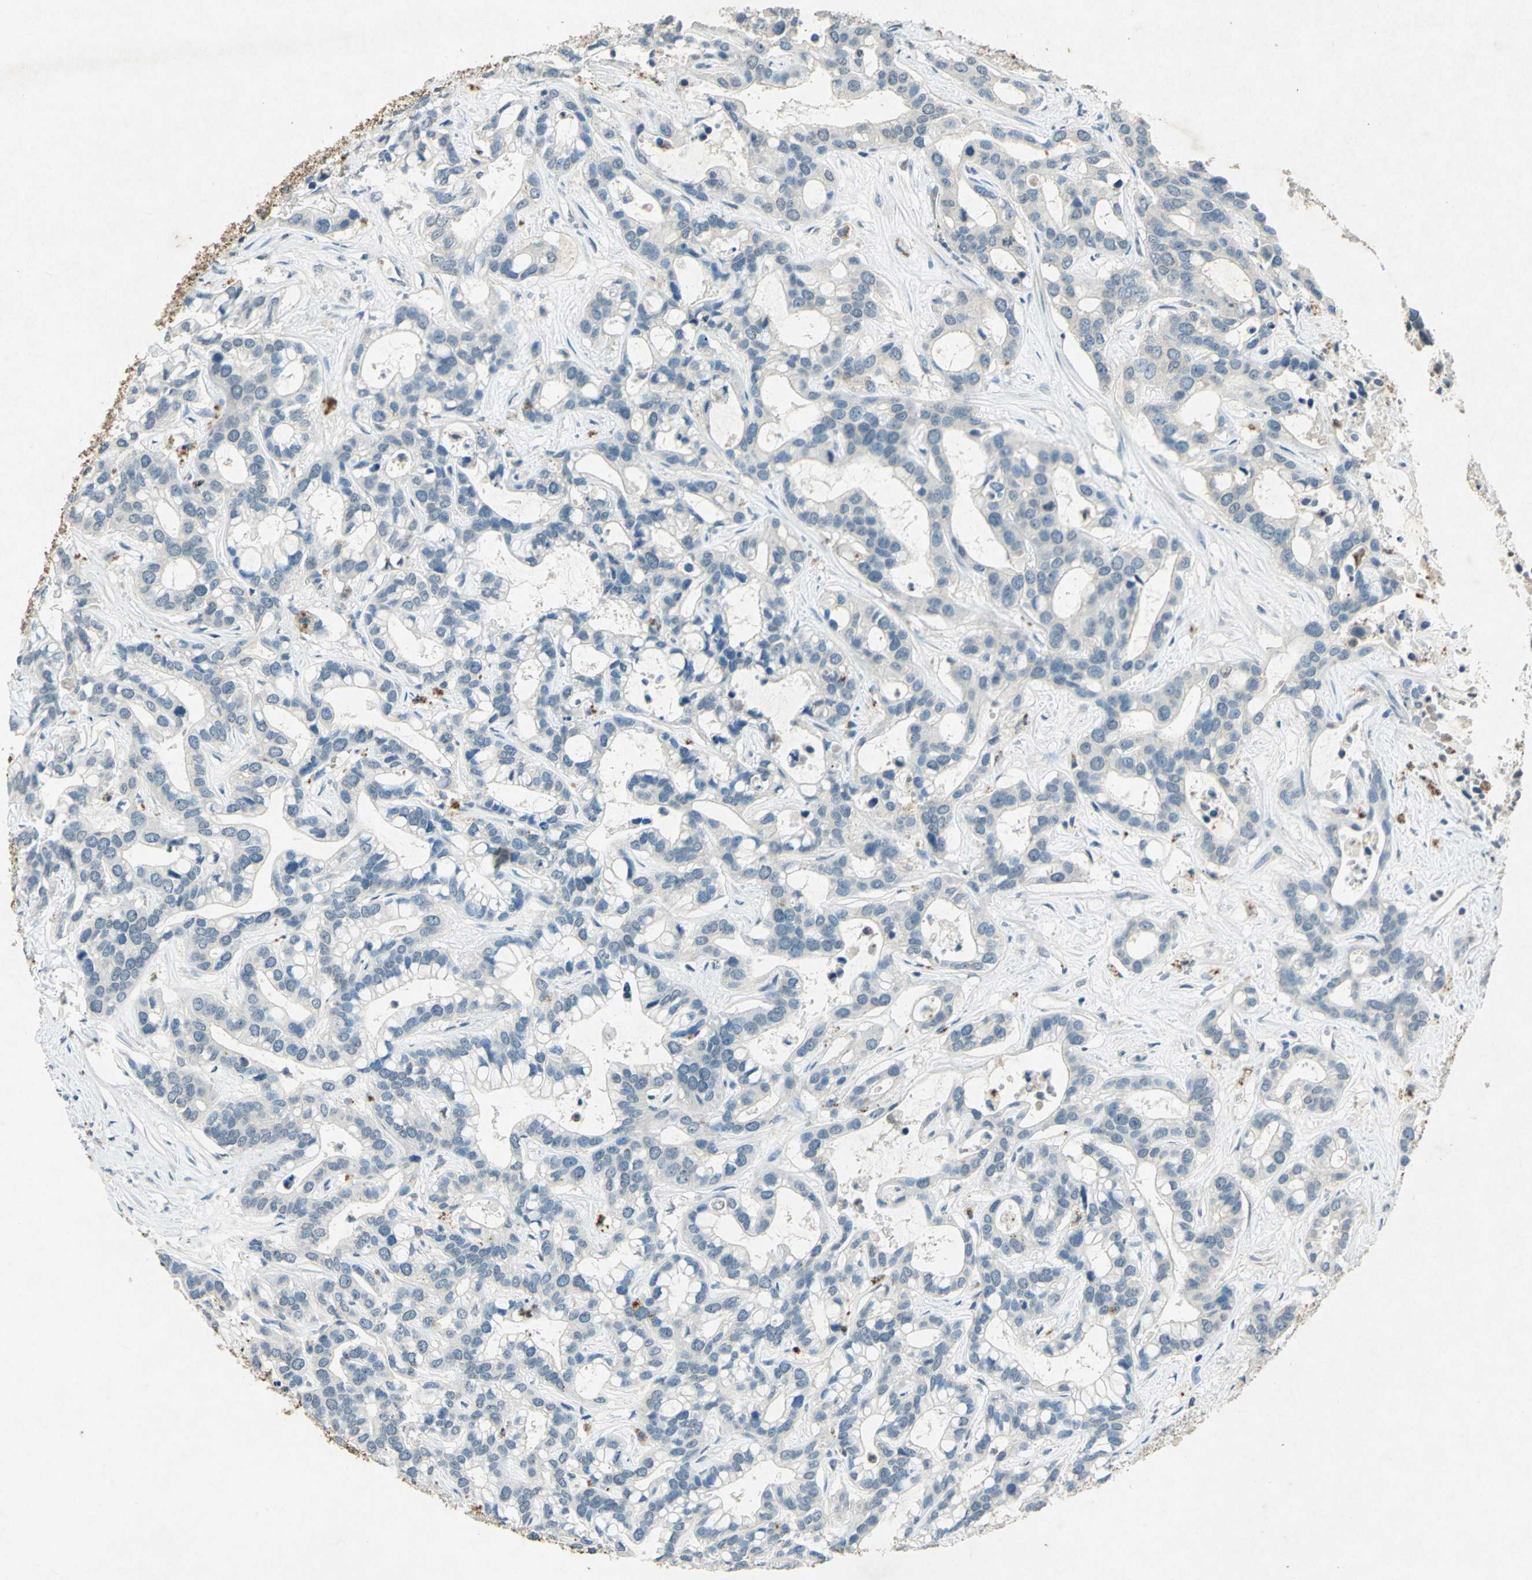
{"staining": {"intensity": "negative", "quantity": "none", "location": "none"}, "tissue": "liver cancer", "cell_type": "Tumor cells", "image_type": "cancer", "snomed": [{"axis": "morphology", "description": "Cholangiocarcinoma"}, {"axis": "topography", "description": "Liver"}], "caption": "Human liver cancer stained for a protein using immunohistochemistry (IHC) shows no positivity in tumor cells.", "gene": "CAMK2B", "patient": {"sex": "female", "age": 65}}